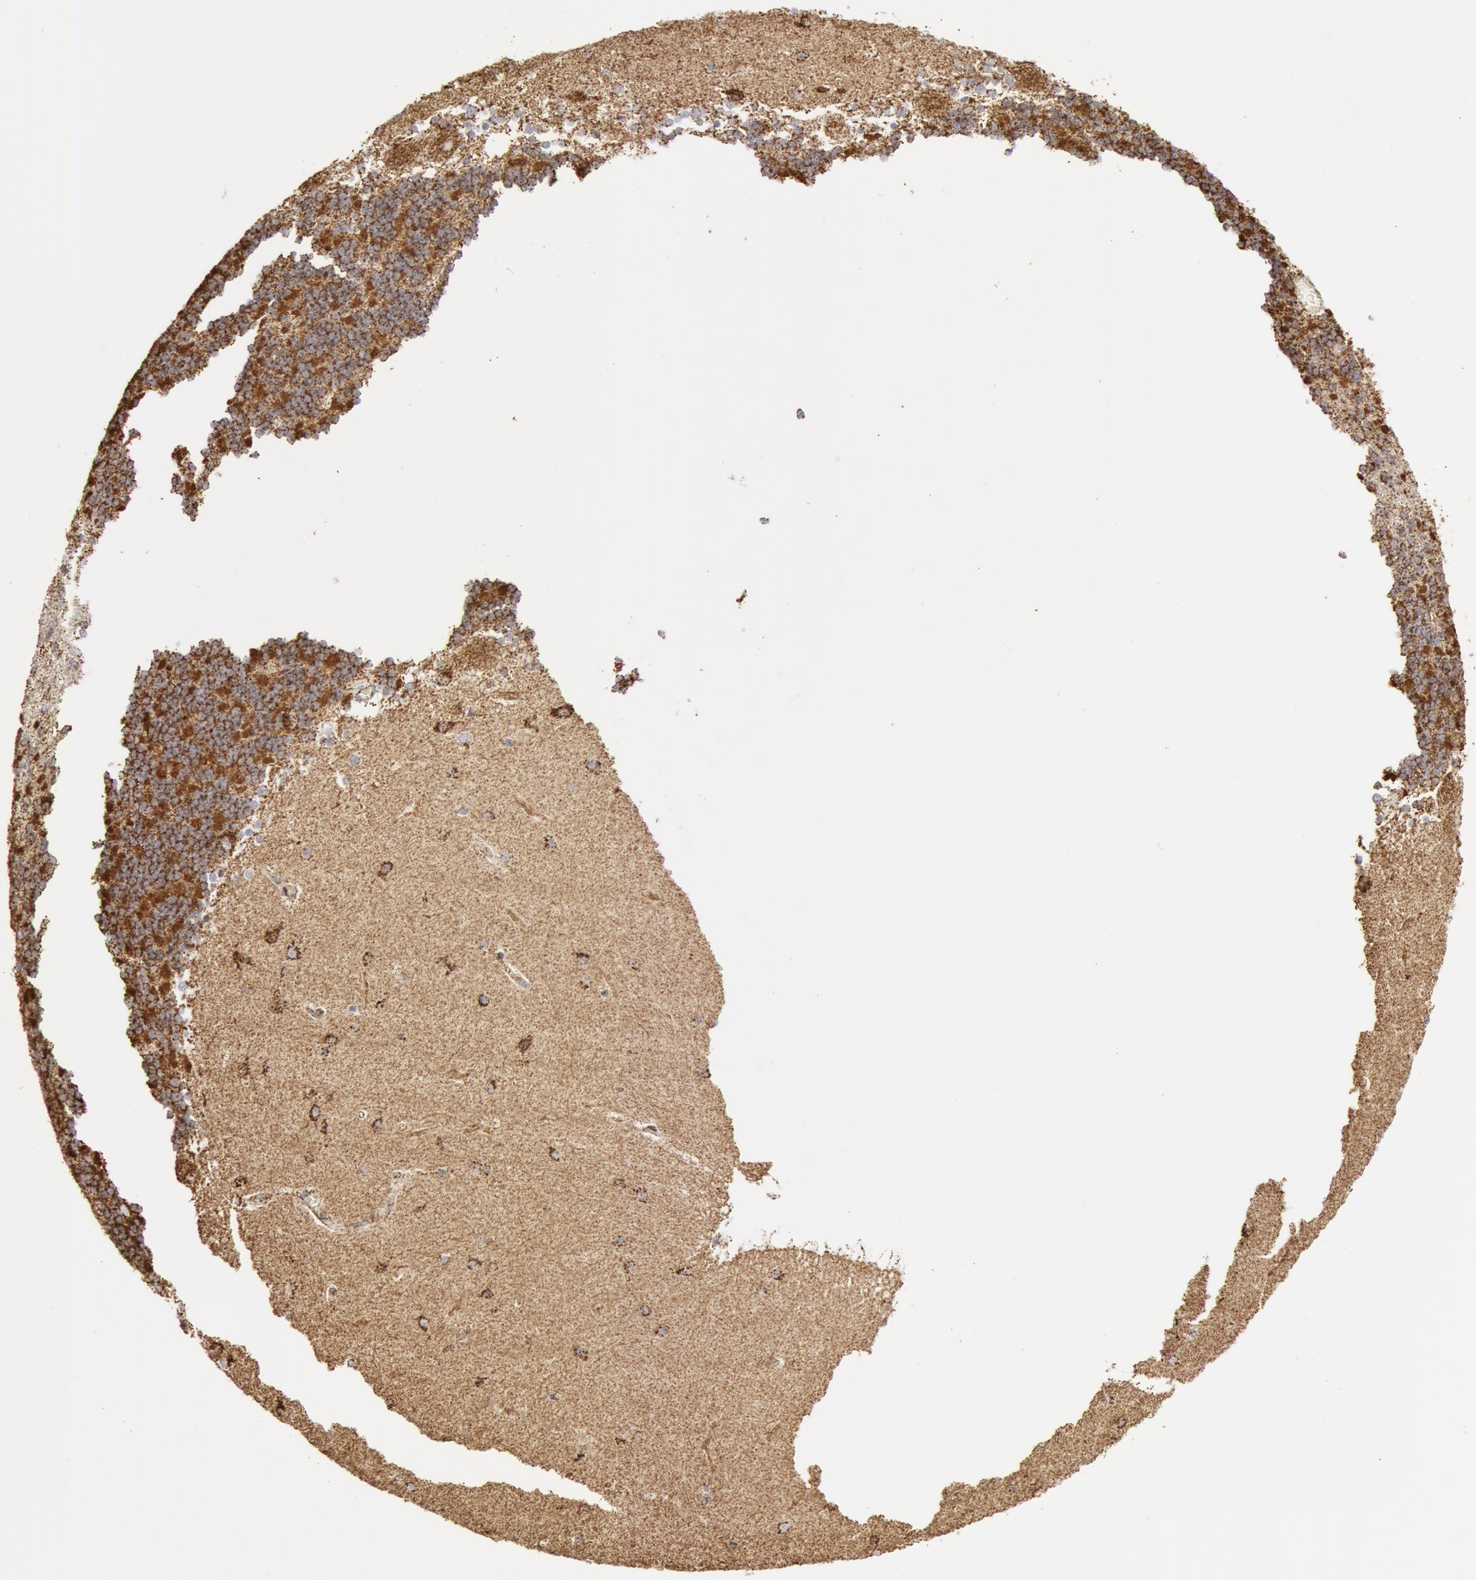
{"staining": {"intensity": "moderate", "quantity": ">75%", "location": "cytoplasmic/membranous"}, "tissue": "cerebellum", "cell_type": "Cells in granular layer", "image_type": "normal", "snomed": [{"axis": "morphology", "description": "Normal tissue, NOS"}, {"axis": "topography", "description": "Cerebellum"}], "caption": "Cerebellum stained for a protein (brown) demonstrates moderate cytoplasmic/membranous positive positivity in about >75% of cells in granular layer.", "gene": "ATP5F1B", "patient": {"sex": "female", "age": 54}}